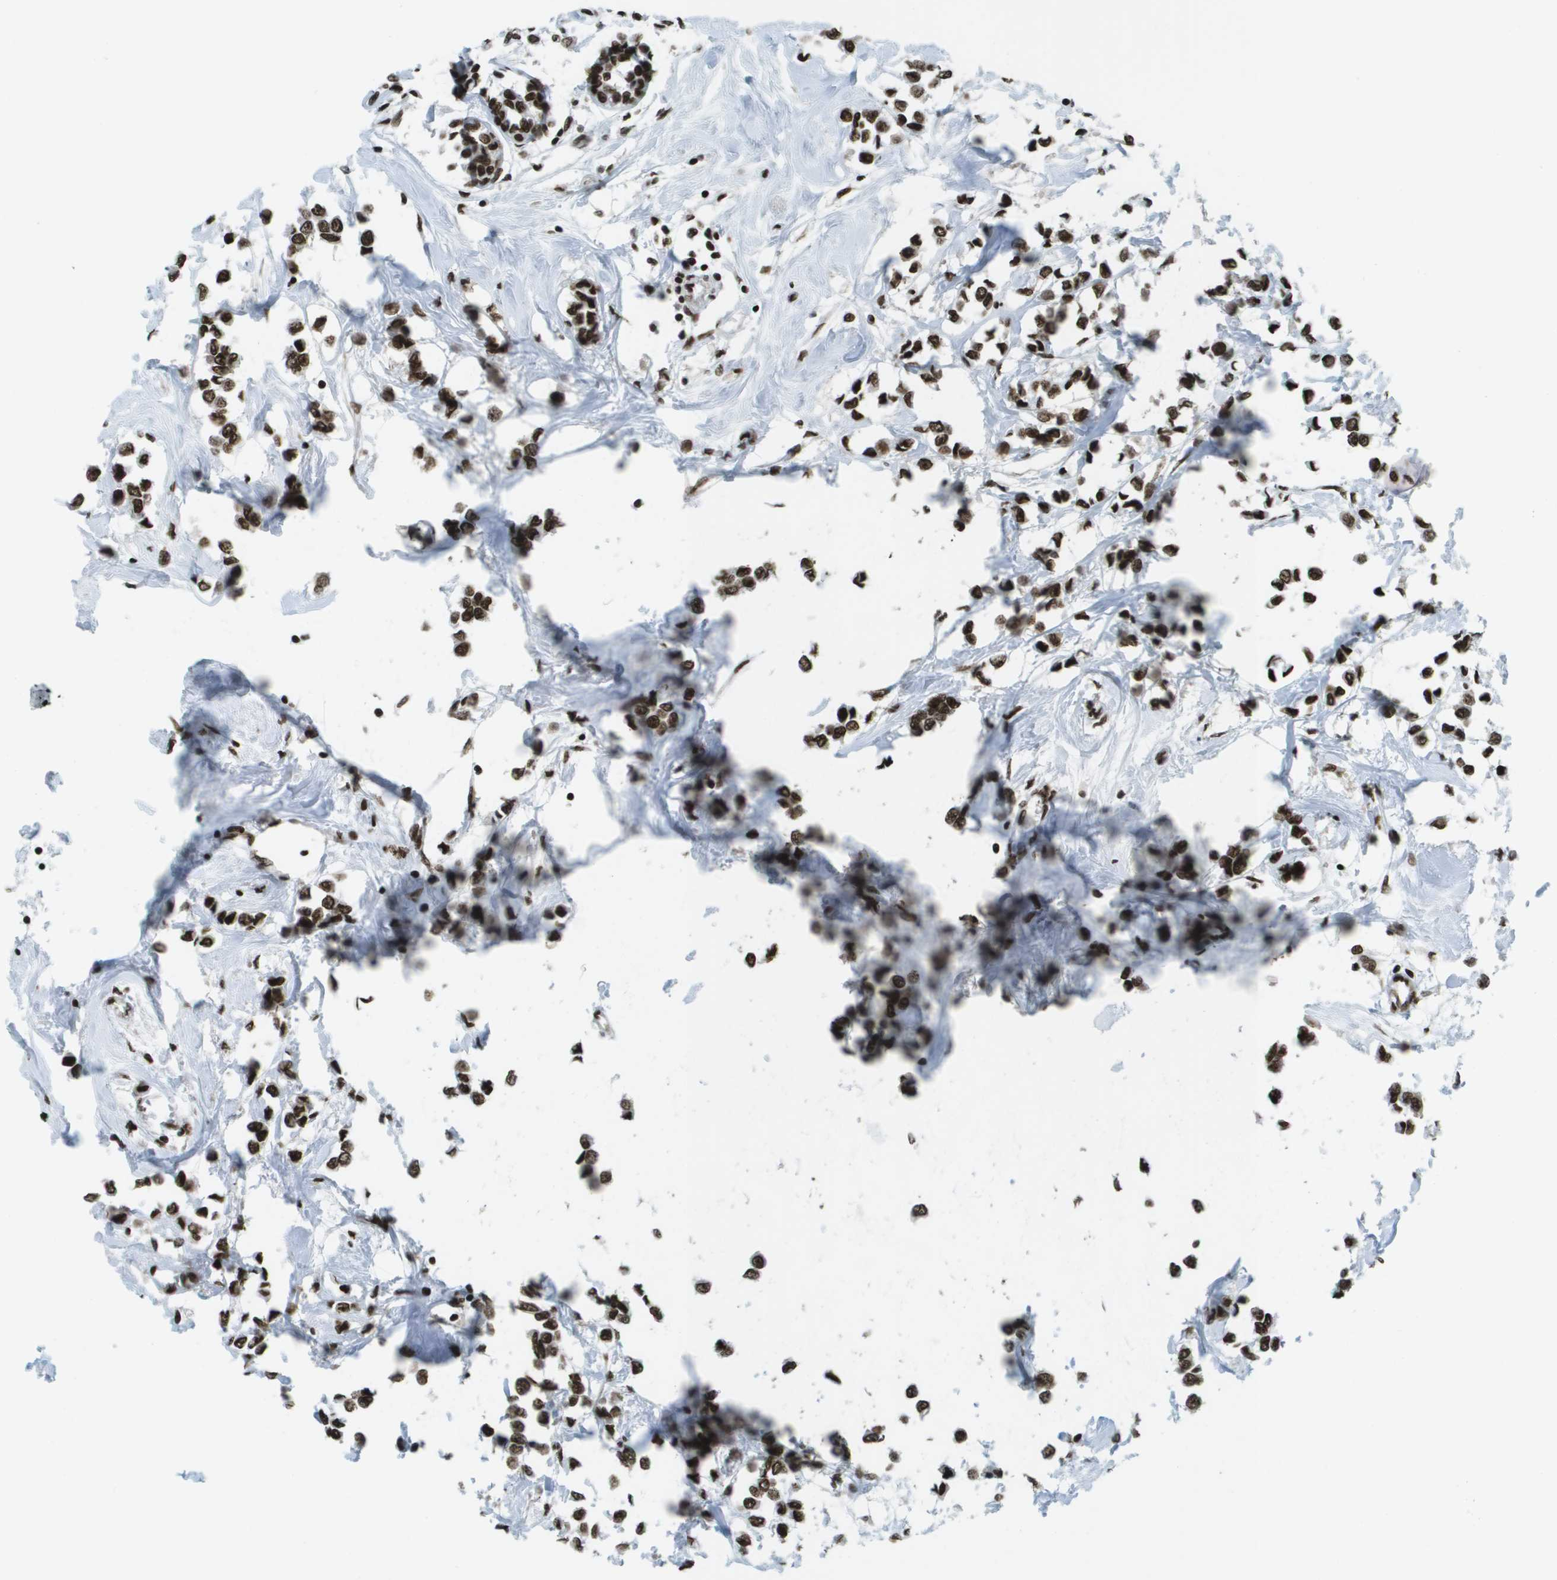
{"staining": {"intensity": "strong", "quantity": ">75%", "location": "nuclear"}, "tissue": "breast cancer", "cell_type": "Tumor cells", "image_type": "cancer", "snomed": [{"axis": "morphology", "description": "Lobular carcinoma"}, {"axis": "topography", "description": "Breast"}], "caption": "IHC image of breast lobular carcinoma stained for a protein (brown), which displays high levels of strong nuclear staining in about >75% of tumor cells.", "gene": "GLYR1", "patient": {"sex": "female", "age": 51}}